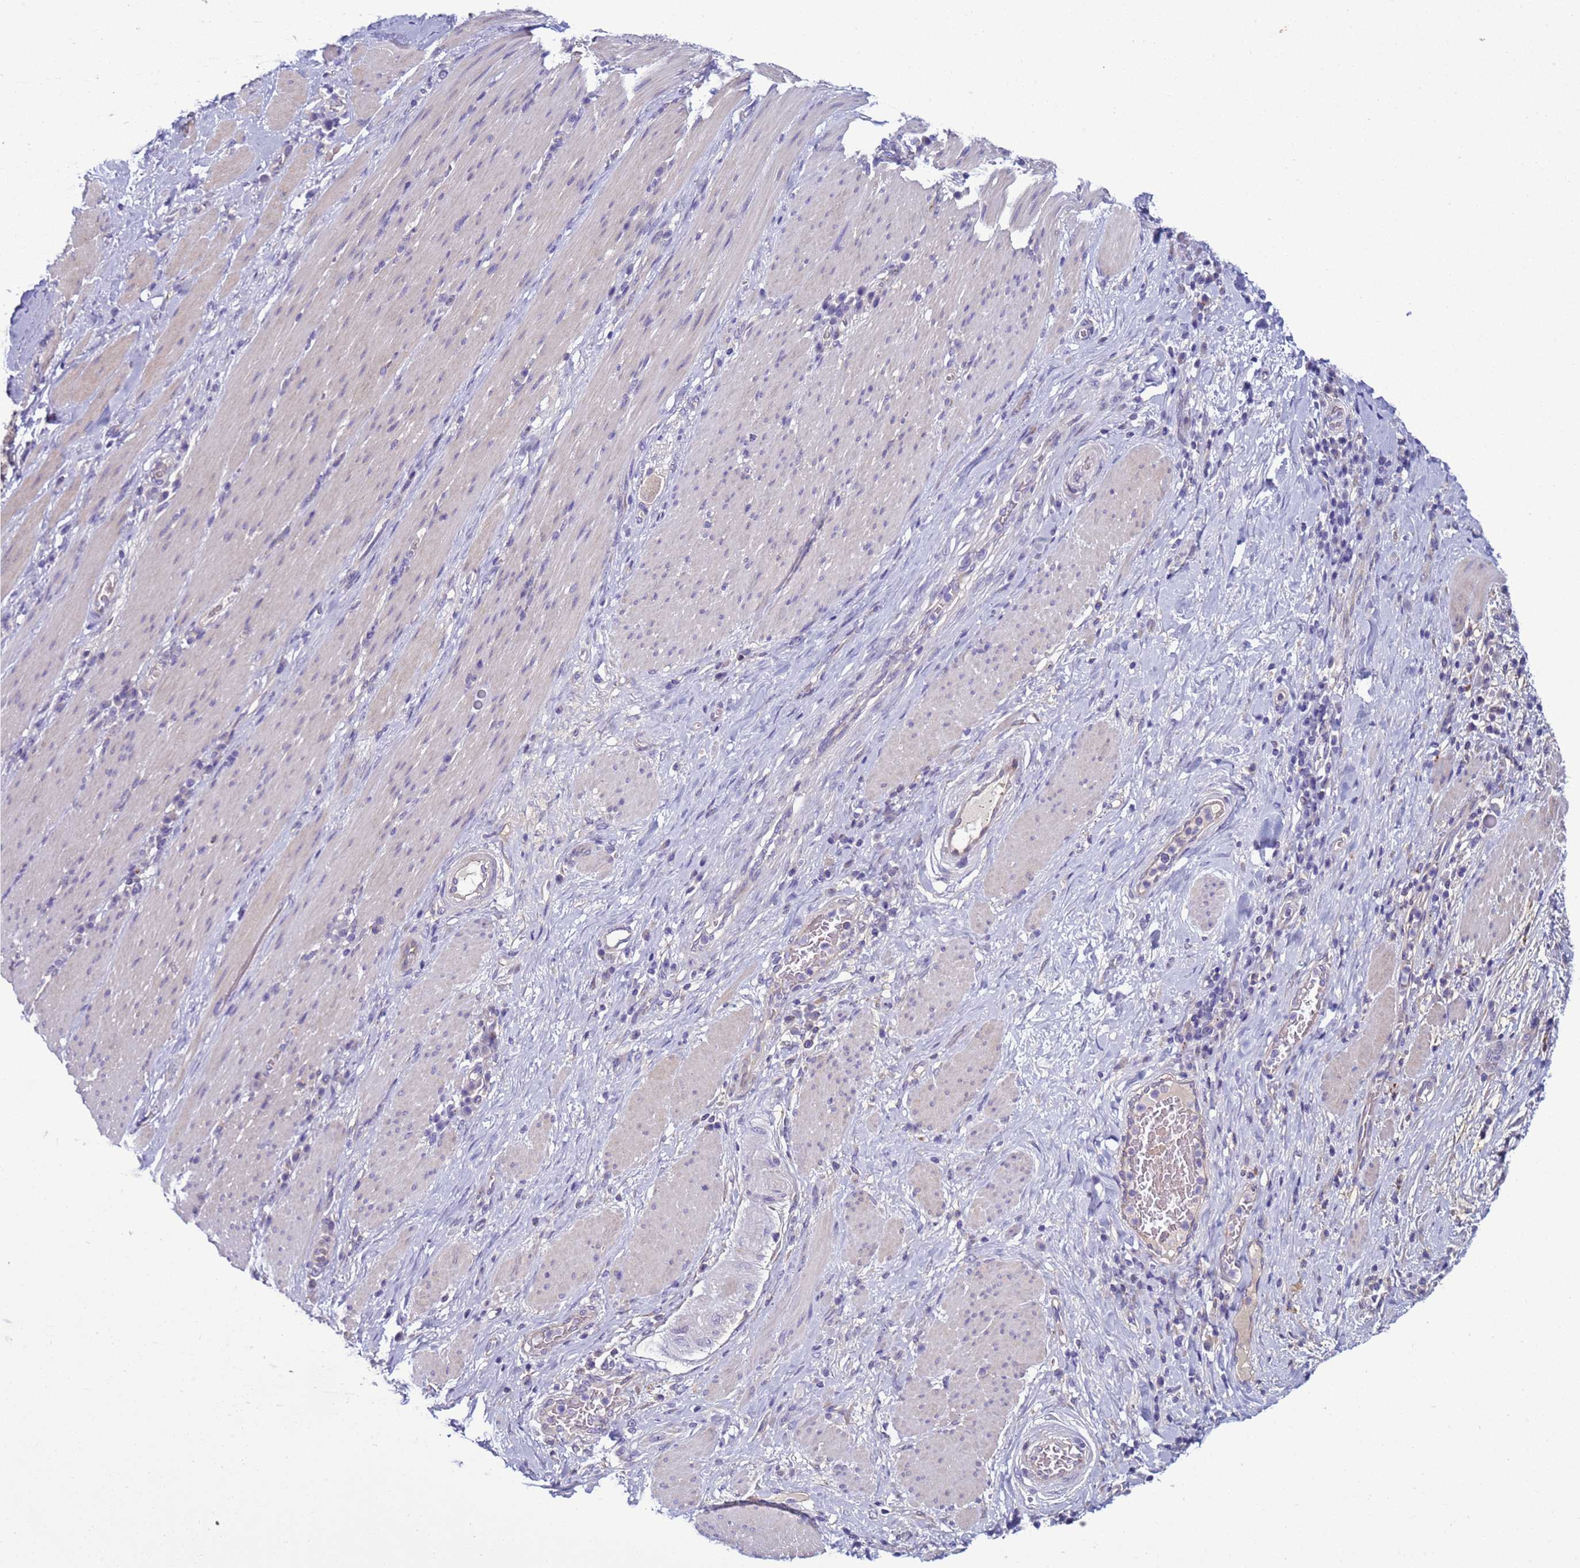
{"staining": {"intensity": "negative", "quantity": "none", "location": "none"}, "tissue": "stomach cancer", "cell_type": "Tumor cells", "image_type": "cancer", "snomed": [{"axis": "morphology", "description": "Normal tissue, NOS"}, {"axis": "morphology", "description": "Adenocarcinoma, NOS"}, {"axis": "topography", "description": "Stomach"}], "caption": "High power microscopy micrograph of an immunohistochemistry (IHC) histopathology image of stomach cancer, revealing no significant staining in tumor cells.", "gene": "NAT2", "patient": {"sex": "female", "age": 64}}